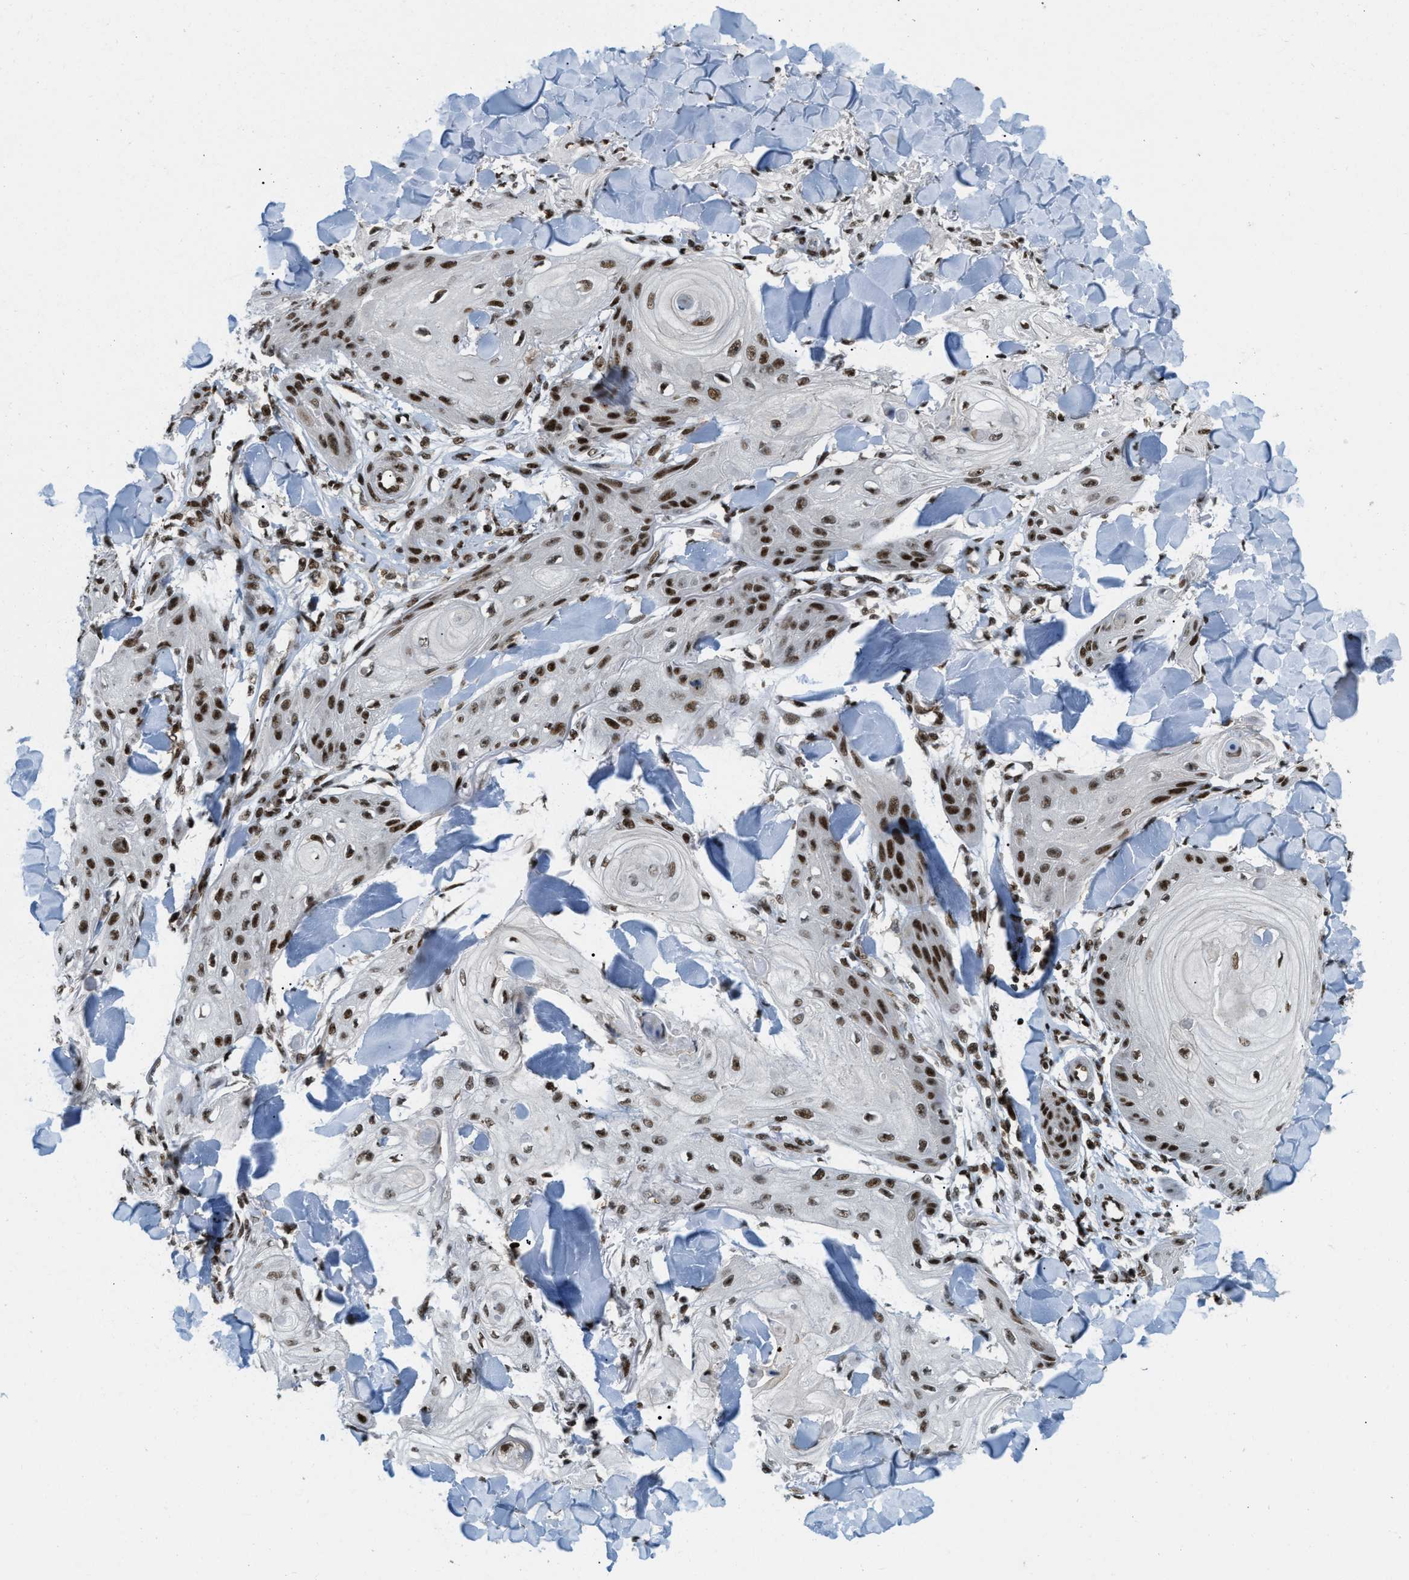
{"staining": {"intensity": "moderate", "quantity": ">75%", "location": "nuclear"}, "tissue": "skin cancer", "cell_type": "Tumor cells", "image_type": "cancer", "snomed": [{"axis": "morphology", "description": "Squamous cell carcinoma, NOS"}, {"axis": "topography", "description": "Skin"}], "caption": "Skin squamous cell carcinoma was stained to show a protein in brown. There is medium levels of moderate nuclear staining in about >75% of tumor cells.", "gene": "NUMA1", "patient": {"sex": "male", "age": 74}}